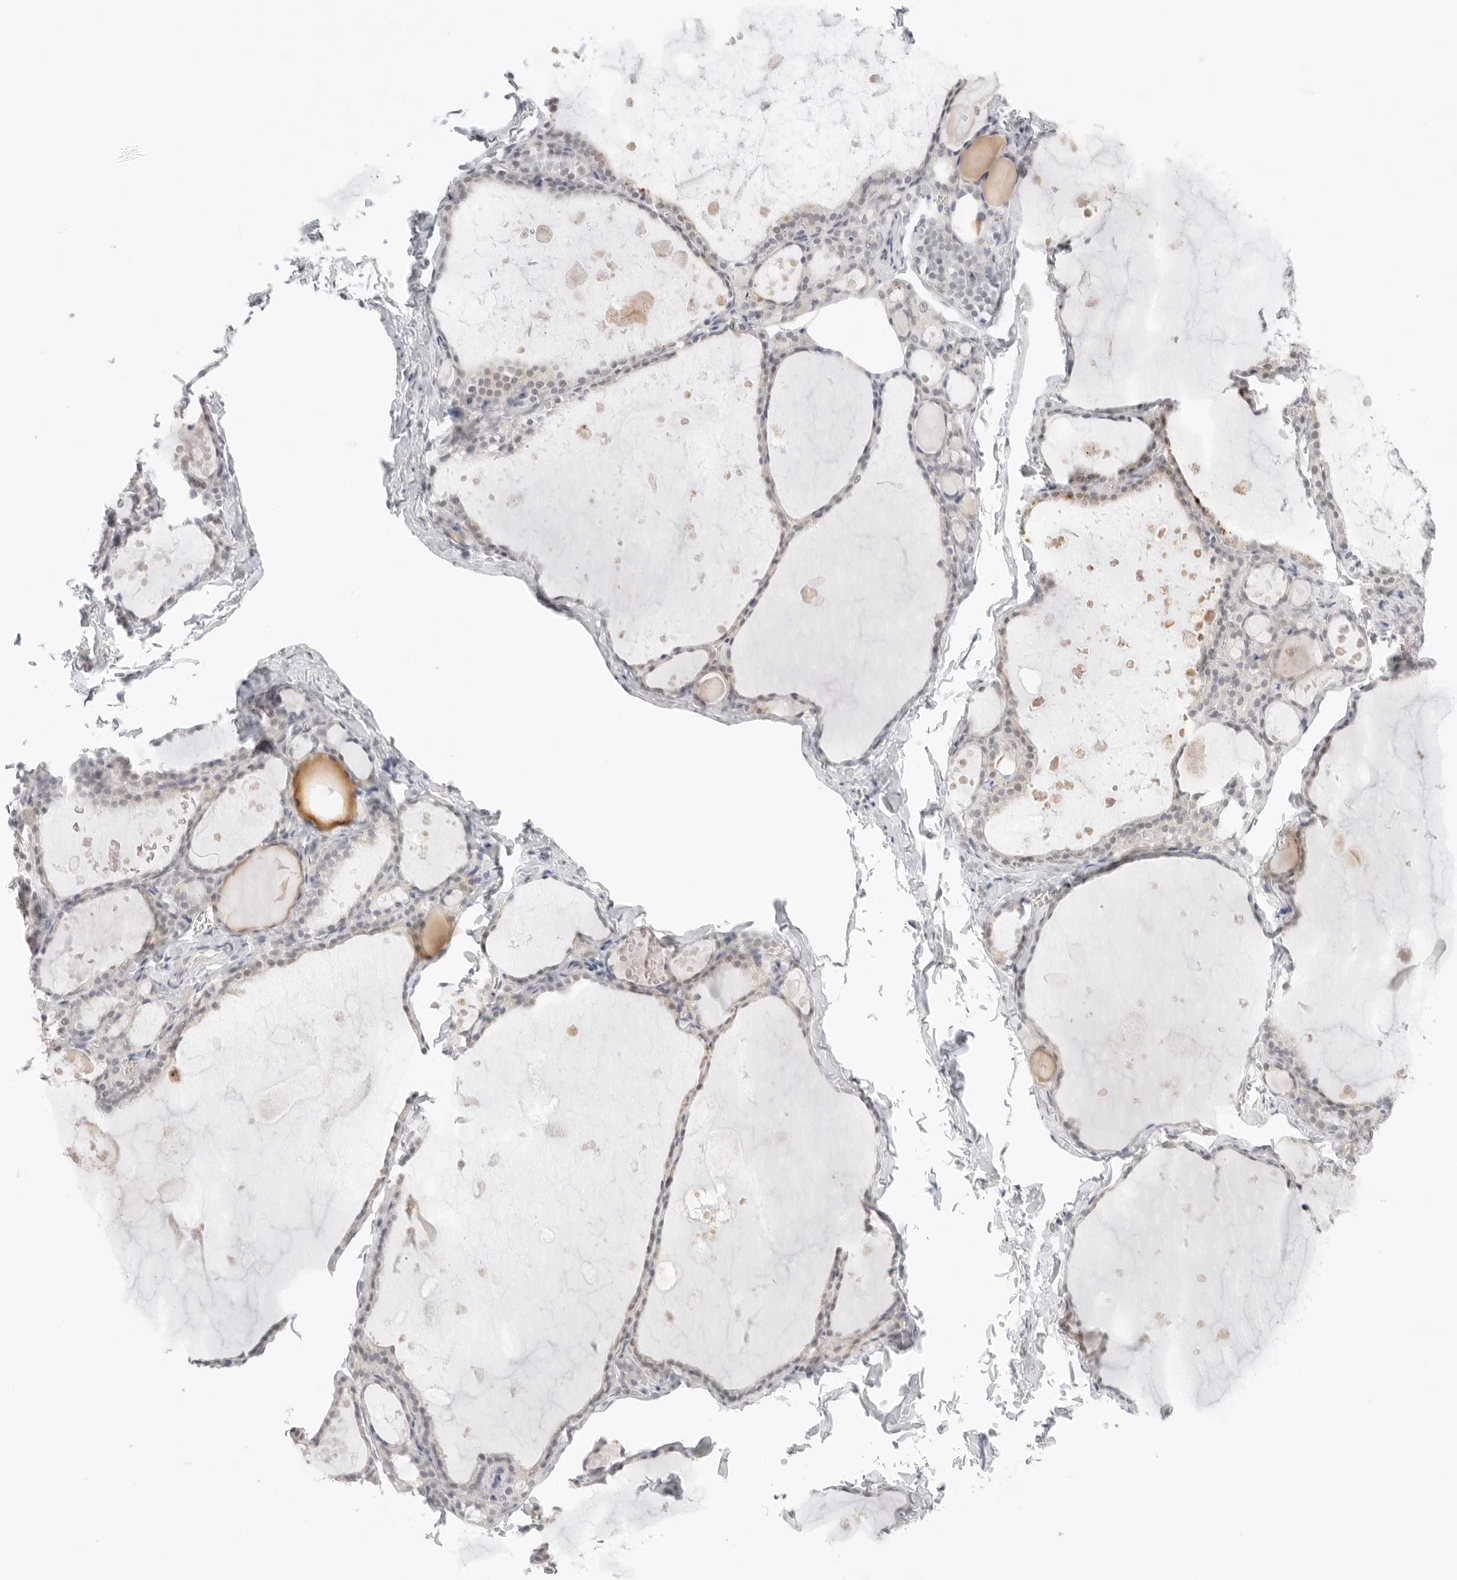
{"staining": {"intensity": "moderate", "quantity": "<25%", "location": "cytoplasmic/membranous,nuclear"}, "tissue": "thyroid gland", "cell_type": "Glandular cells", "image_type": "normal", "snomed": [{"axis": "morphology", "description": "Normal tissue, NOS"}, {"axis": "topography", "description": "Thyroid gland"}], "caption": "A low amount of moderate cytoplasmic/membranous,nuclear positivity is appreciated in about <25% of glandular cells in unremarkable thyroid gland.", "gene": "MED18", "patient": {"sex": "male", "age": 56}}